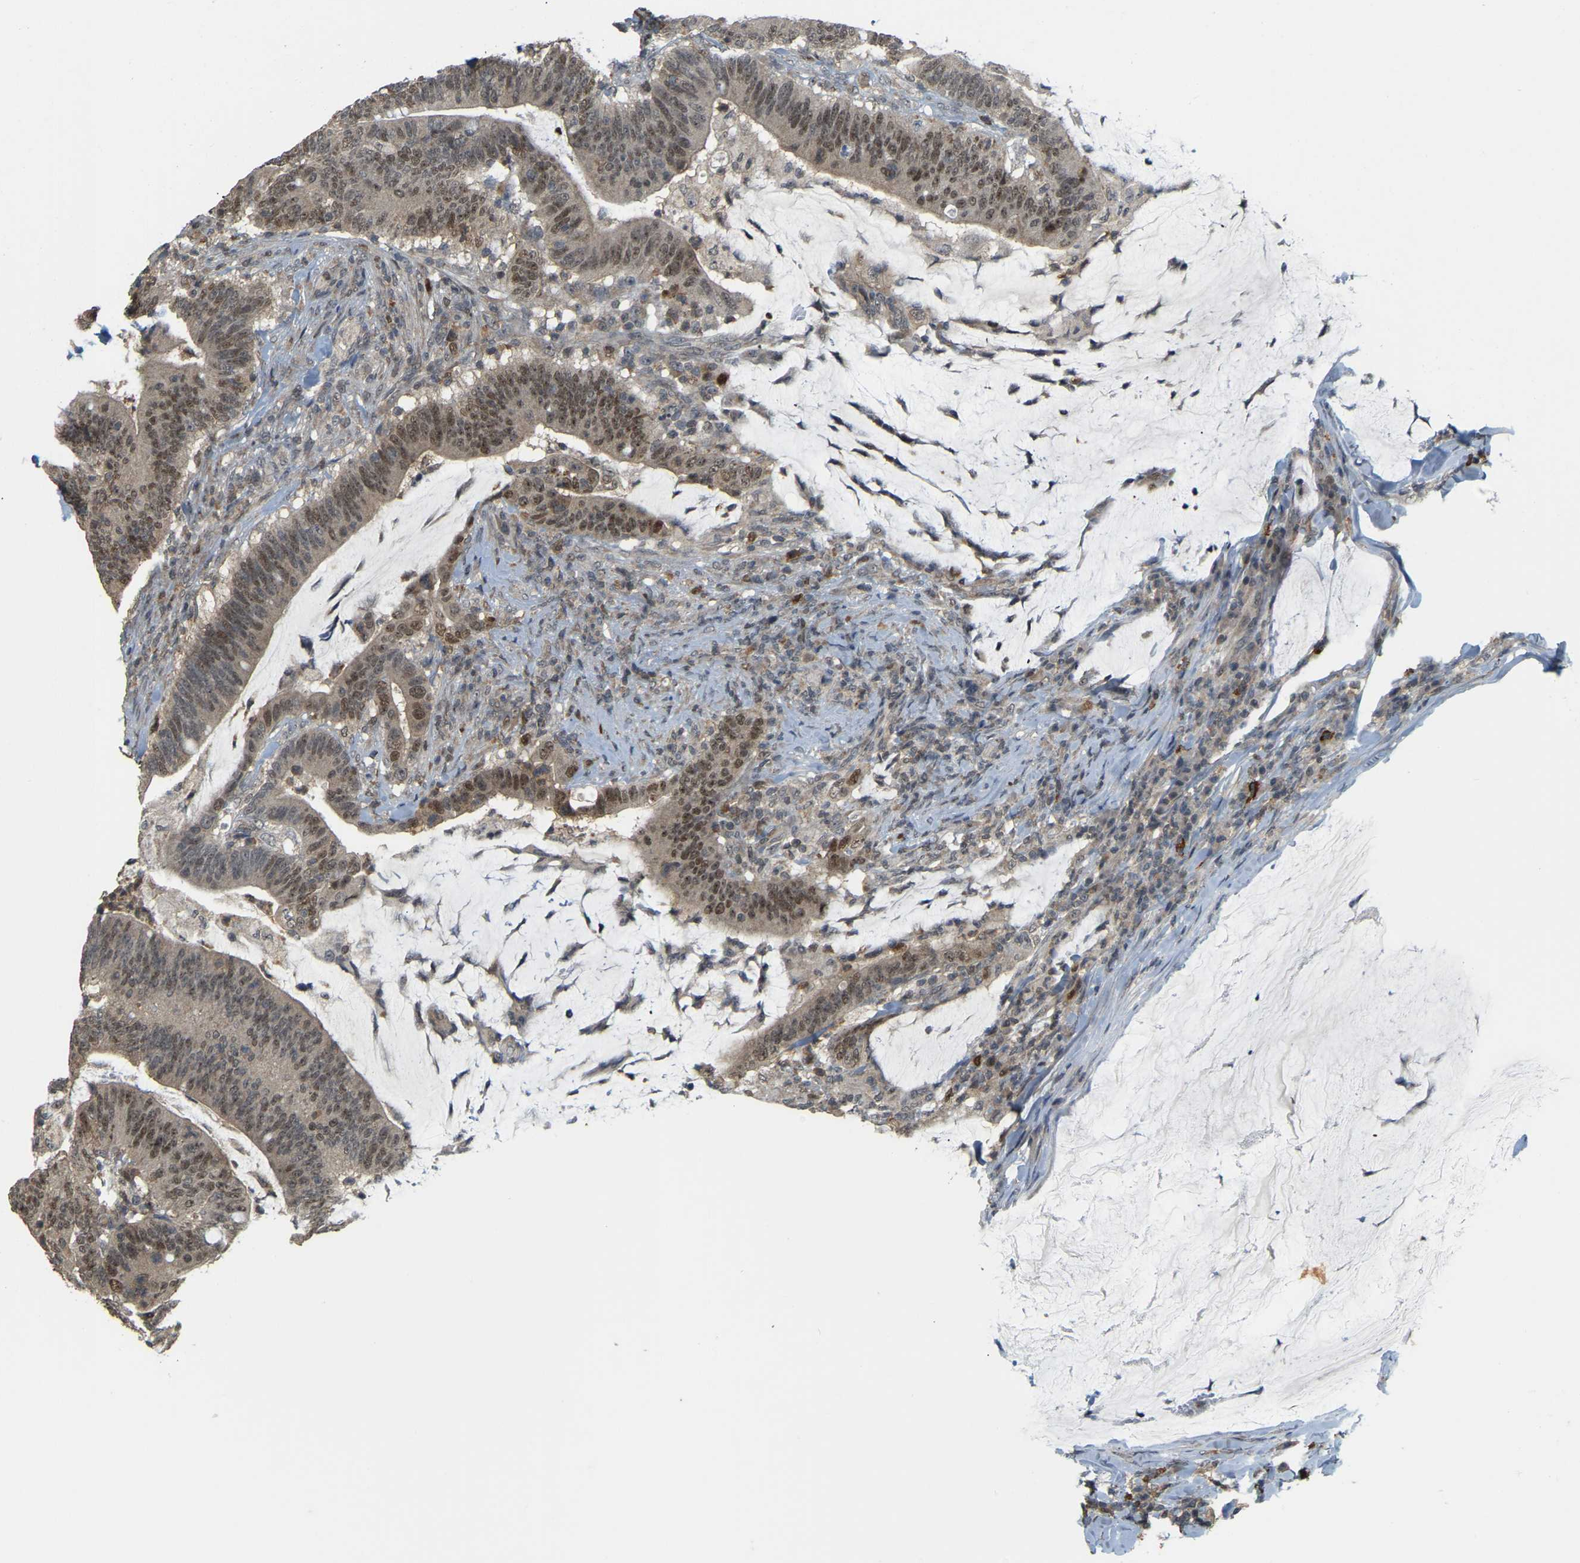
{"staining": {"intensity": "moderate", "quantity": "25%-75%", "location": "nuclear"}, "tissue": "colorectal cancer", "cell_type": "Tumor cells", "image_type": "cancer", "snomed": [{"axis": "morphology", "description": "Normal tissue, NOS"}, {"axis": "morphology", "description": "Adenocarcinoma, NOS"}, {"axis": "topography", "description": "Colon"}], "caption": "Colorectal cancer (adenocarcinoma) was stained to show a protein in brown. There is medium levels of moderate nuclear staining in approximately 25%-75% of tumor cells. (brown staining indicates protein expression, while blue staining denotes nuclei).", "gene": "BRF2", "patient": {"sex": "female", "age": 66}}